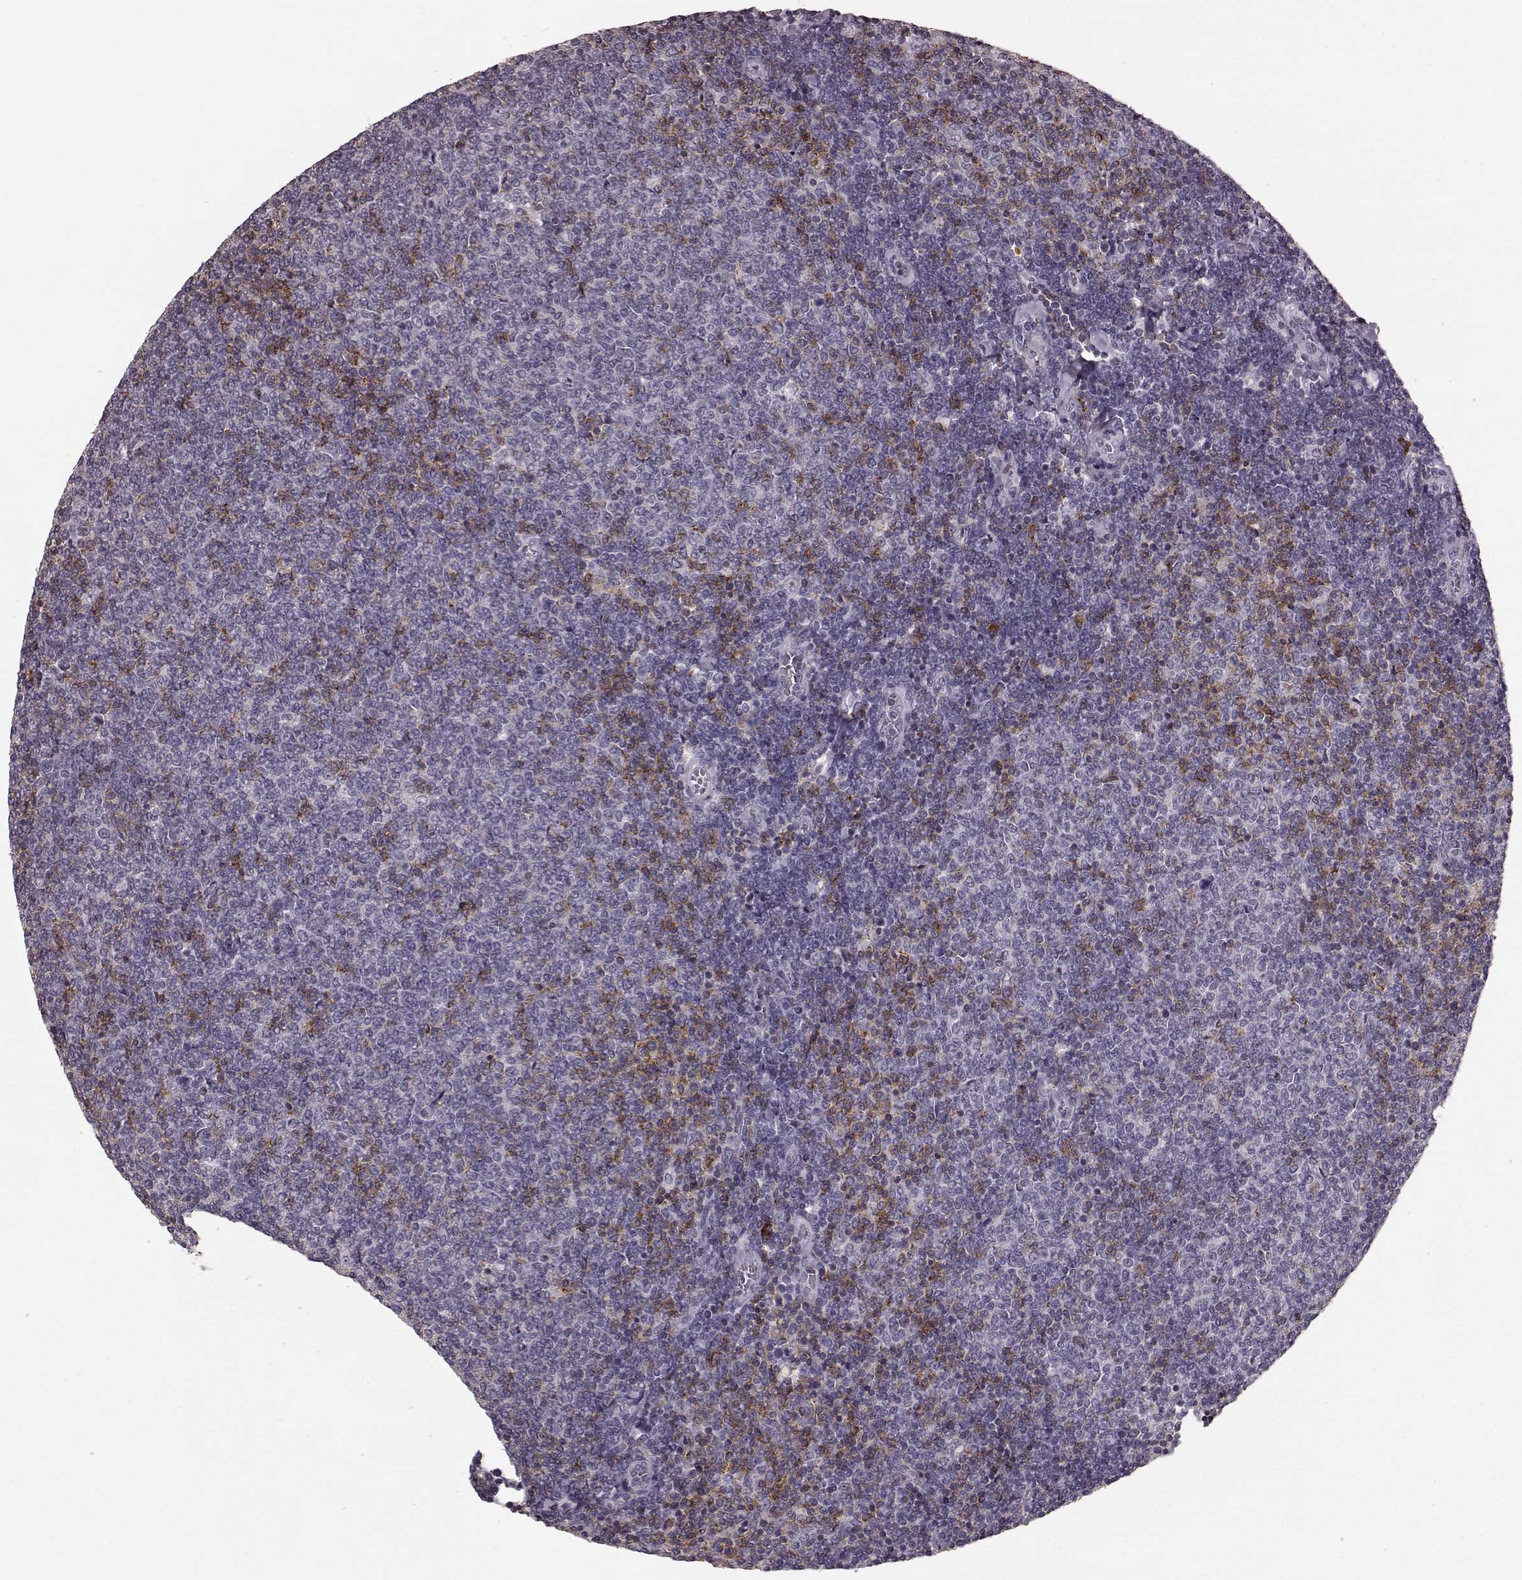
{"staining": {"intensity": "negative", "quantity": "none", "location": "none"}, "tissue": "lymphoma", "cell_type": "Tumor cells", "image_type": "cancer", "snomed": [{"axis": "morphology", "description": "Malignant lymphoma, non-Hodgkin's type, Low grade"}, {"axis": "topography", "description": "Lymph node"}], "caption": "Immunohistochemical staining of human malignant lymphoma, non-Hodgkin's type (low-grade) displays no significant staining in tumor cells.", "gene": "CD28", "patient": {"sex": "male", "age": 52}}